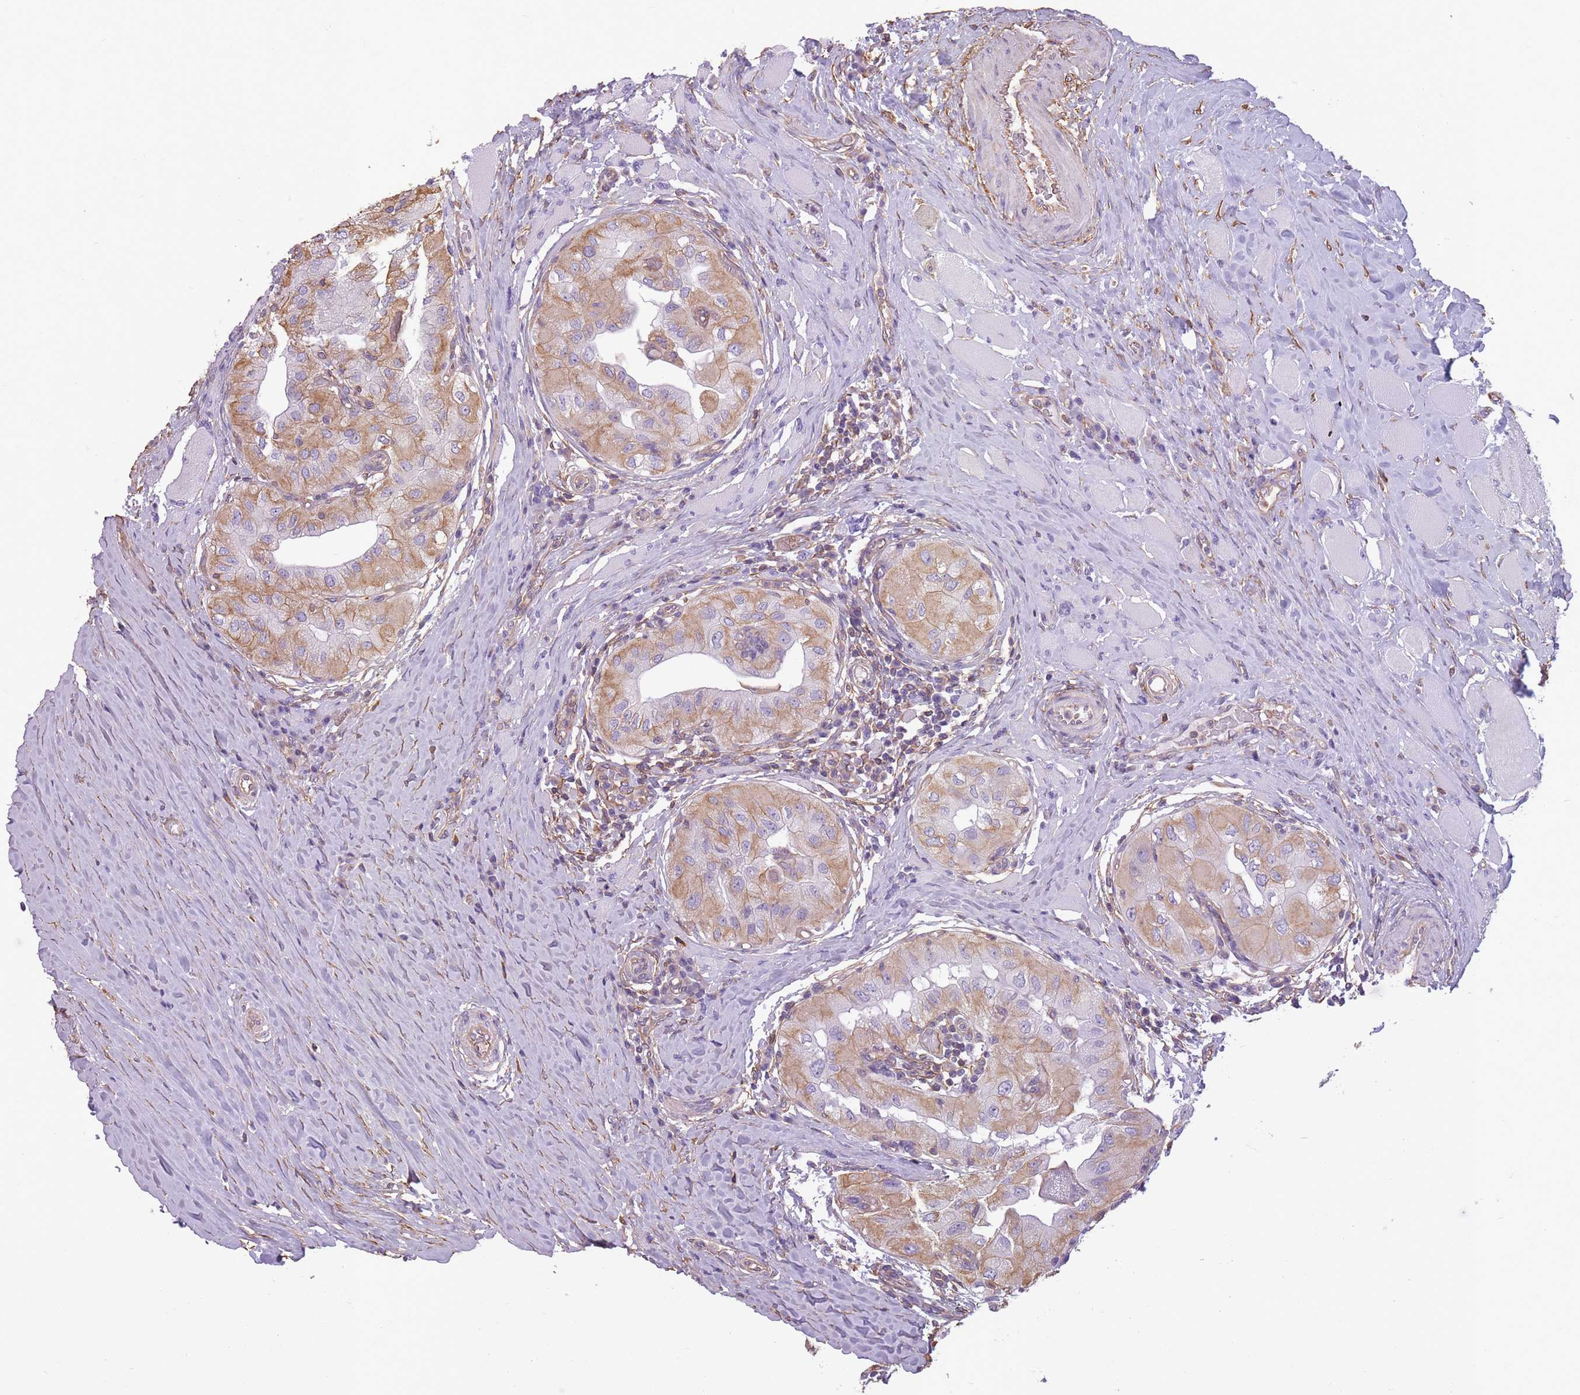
{"staining": {"intensity": "moderate", "quantity": ">75%", "location": "cytoplasmic/membranous"}, "tissue": "thyroid cancer", "cell_type": "Tumor cells", "image_type": "cancer", "snomed": [{"axis": "morphology", "description": "Papillary adenocarcinoma, NOS"}, {"axis": "topography", "description": "Thyroid gland"}], "caption": "Human thyroid cancer stained with a brown dye reveals moderate cytoplasmic/membranous positive expression in approximately >75% of tumor cells.", "gene": "ADD1", "patient": {"sex": "female", "age": 59}}